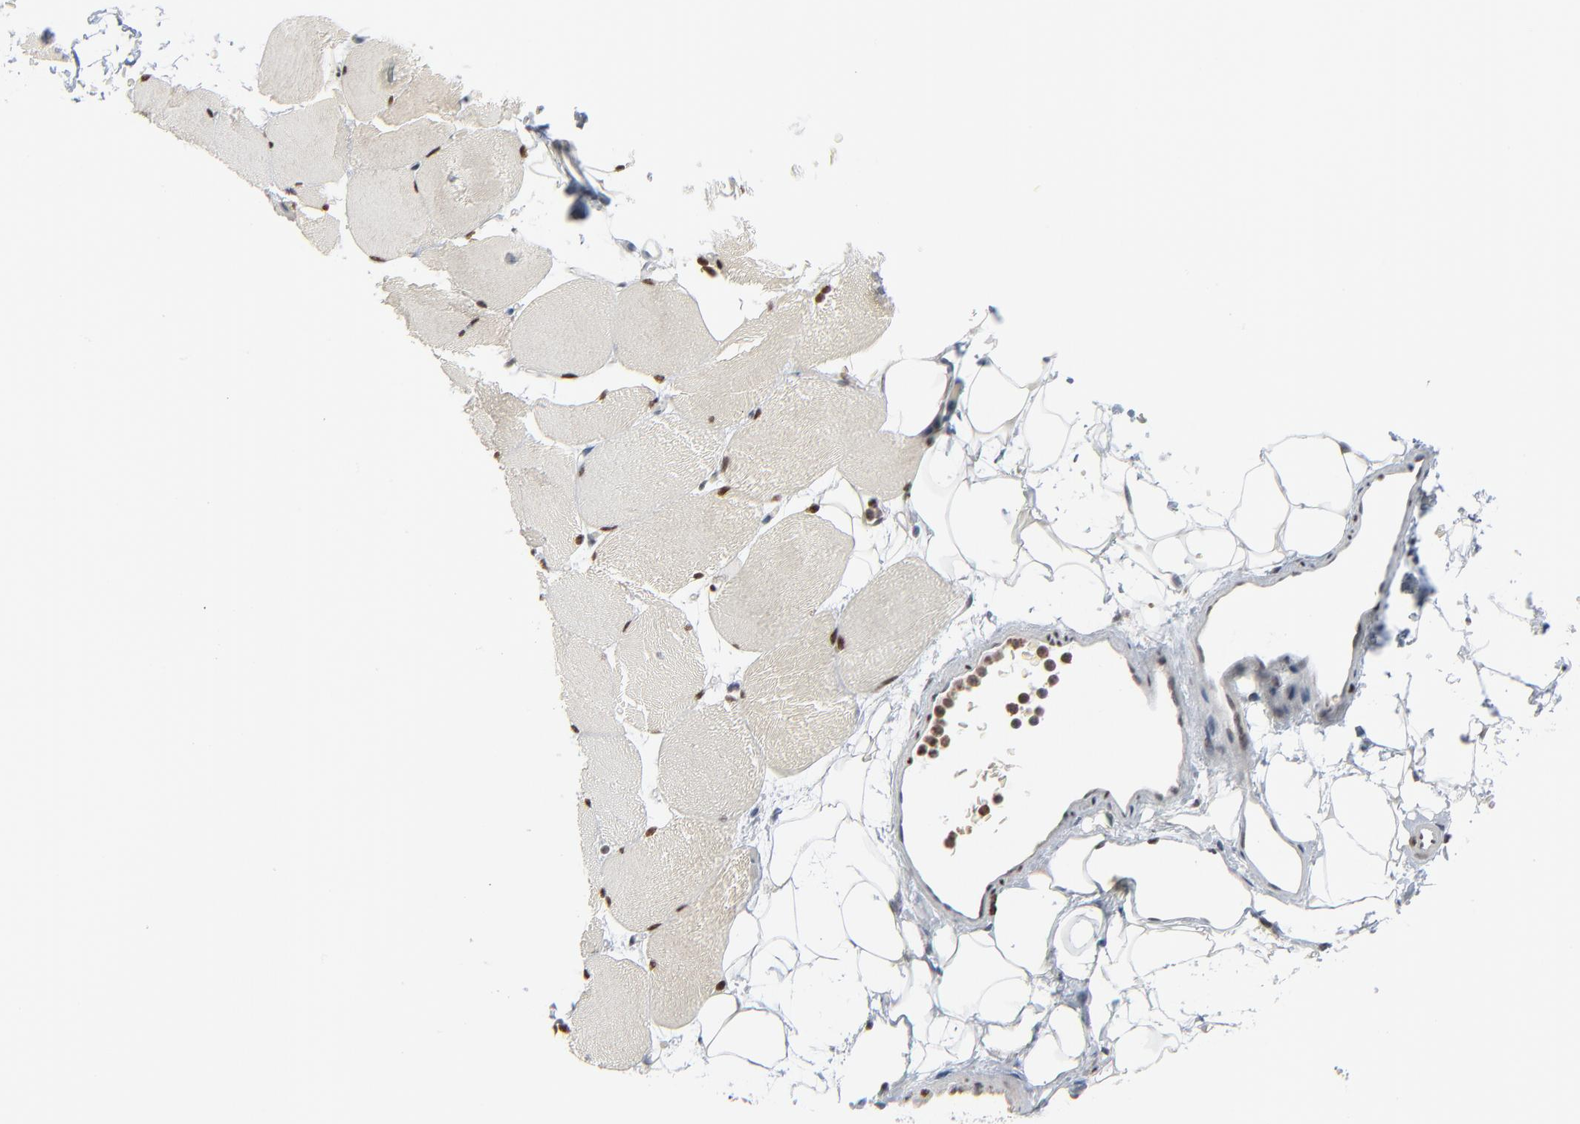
{"staining": {"intensity": "strong", "quantity": ">75%", "location": "nuclear"}, "tissue": "skeletal muscle", "cell_type": "Myocytes", "image_type": "normal", "snomed": [{"axis": "morphology", "description": "Normal tissue, NOS"}, {"axis": "topography", "description": "Skeletal muscle"}, {"axis": "topography", "description": "Parathyroid gland"}], "caption": "Myocytes show high levels of strong nuclear expression in about >75% of cells in unremarkable skeletal muscle. (DAB (3,3'-diaminobenzidine) IHC, brown staining for protein, blue staining for nuclei).", "gene": "CUX1", "patient": {"sex": "female", "age": 37}}